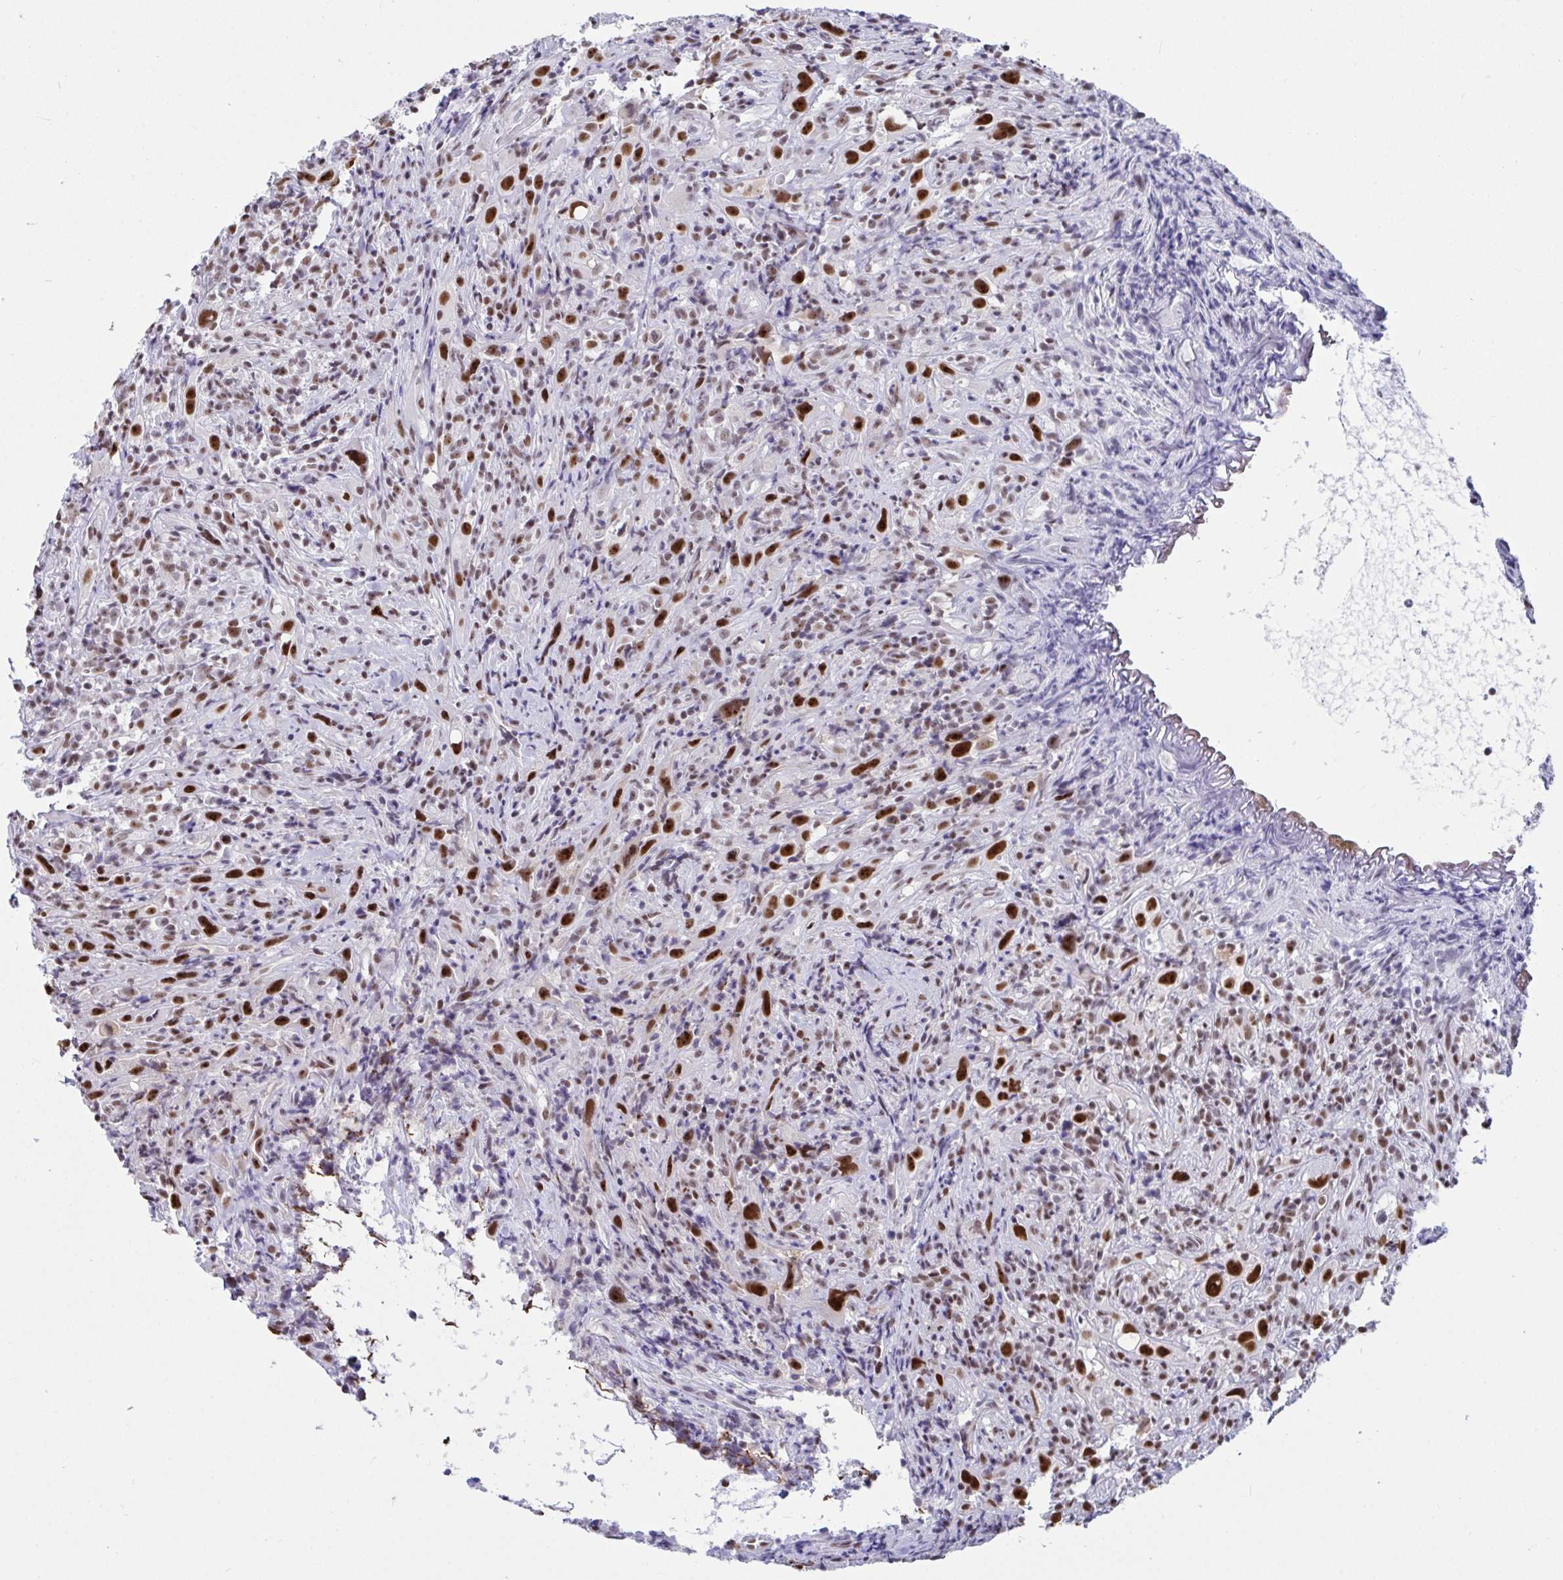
{"staining": {"intensity": "strong", "quantity": ">75%", "location": "nuclear"}, "tissue": "head and neck cancer", "cell_type": "Tumor cells", "image_type": "cancer", "snomed": [{"axis": "morphology", "description": "Squamous cell carcinoma, NOS"}, {"axis": "topography", "description": "Head-Neck"}], "caption": "Tumor cells demonstrate high levels of strong nuclear positivity in approximately >75% of cells in squamous cell carcinoma (head and neck).", "gene": "SUPT16H", "patient": {"sex": "female", "age": 95}}